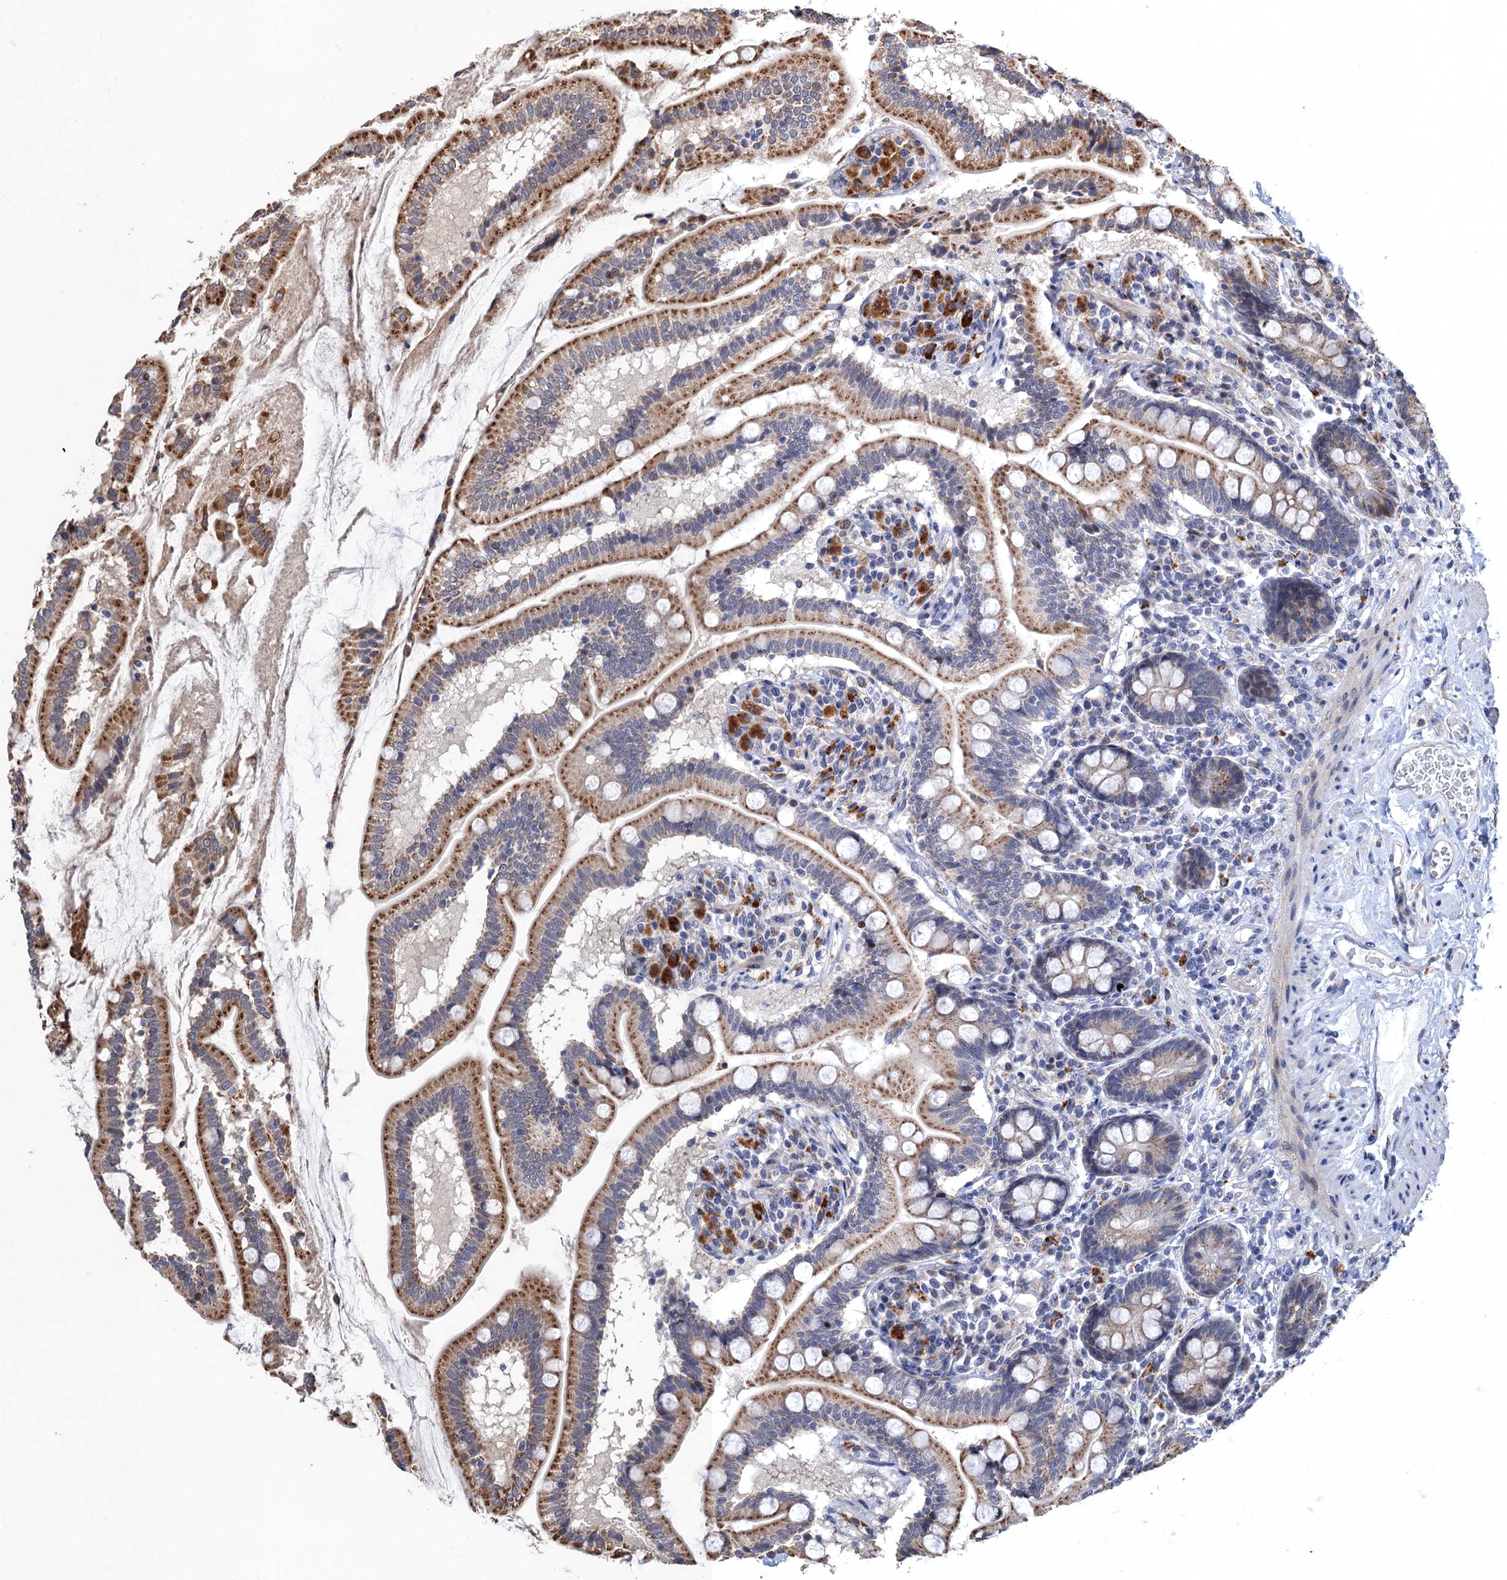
{"staining": {"intensity": "moderate", "quantity": ">75%", "location": "cytoplasmic/membranous"}, "tissue": "small intestine", "cell_type": "Glandular cells", "image_type": "normal", "snomed": [{"axis": "morphology", "description": "Normal tissue, NOS"}, {"axis": "topography", "description": "Small intestine"}], "caption": "Brown immunohistochemical staining in unremarkable human small intestine shows moderate cytoplasmic/membranous staining in about >75% of glandular cells.", "gene": "BMERB1", "patient": {"sex": "female", "age": 64}}